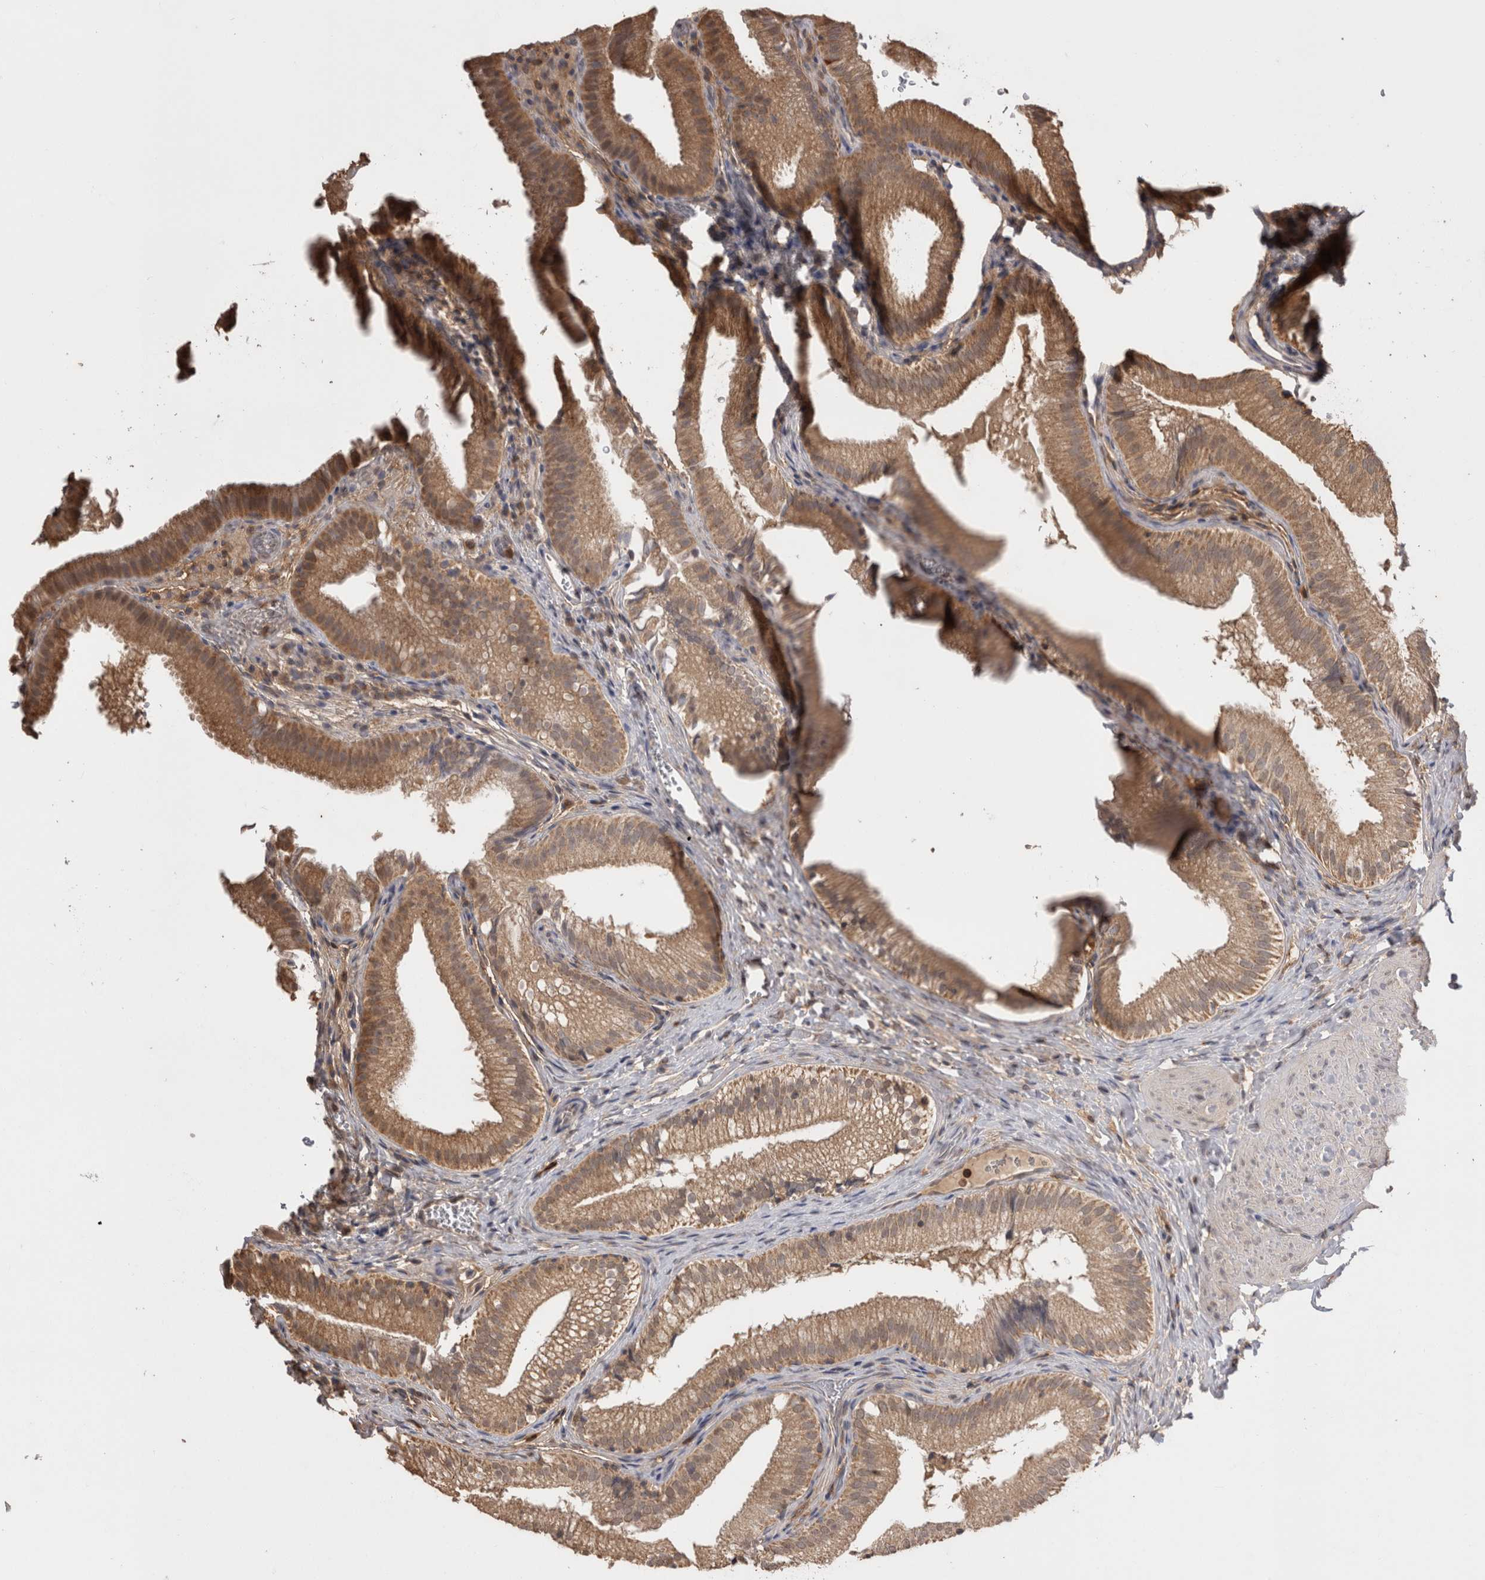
{"staining": {"intensity": "moderate", "quantity": ">75%", "location": "cytoplasmic/membranous"}, "tissue": "gallbladder", "cell_type": "Glandular cells", "image_type": "normal", "snomed": [{"axis": "morphology", "description": "Normal tissue, NOS"}, {"axis": "topography", "description": "Gallbladder"}], "caption": "Moderate cytoplasmic/membranous protein staining is identified in about >75% of glandular cells in gallbladder.", "gene": "PREP", "patient": {"sex": "female", "age": 30}}